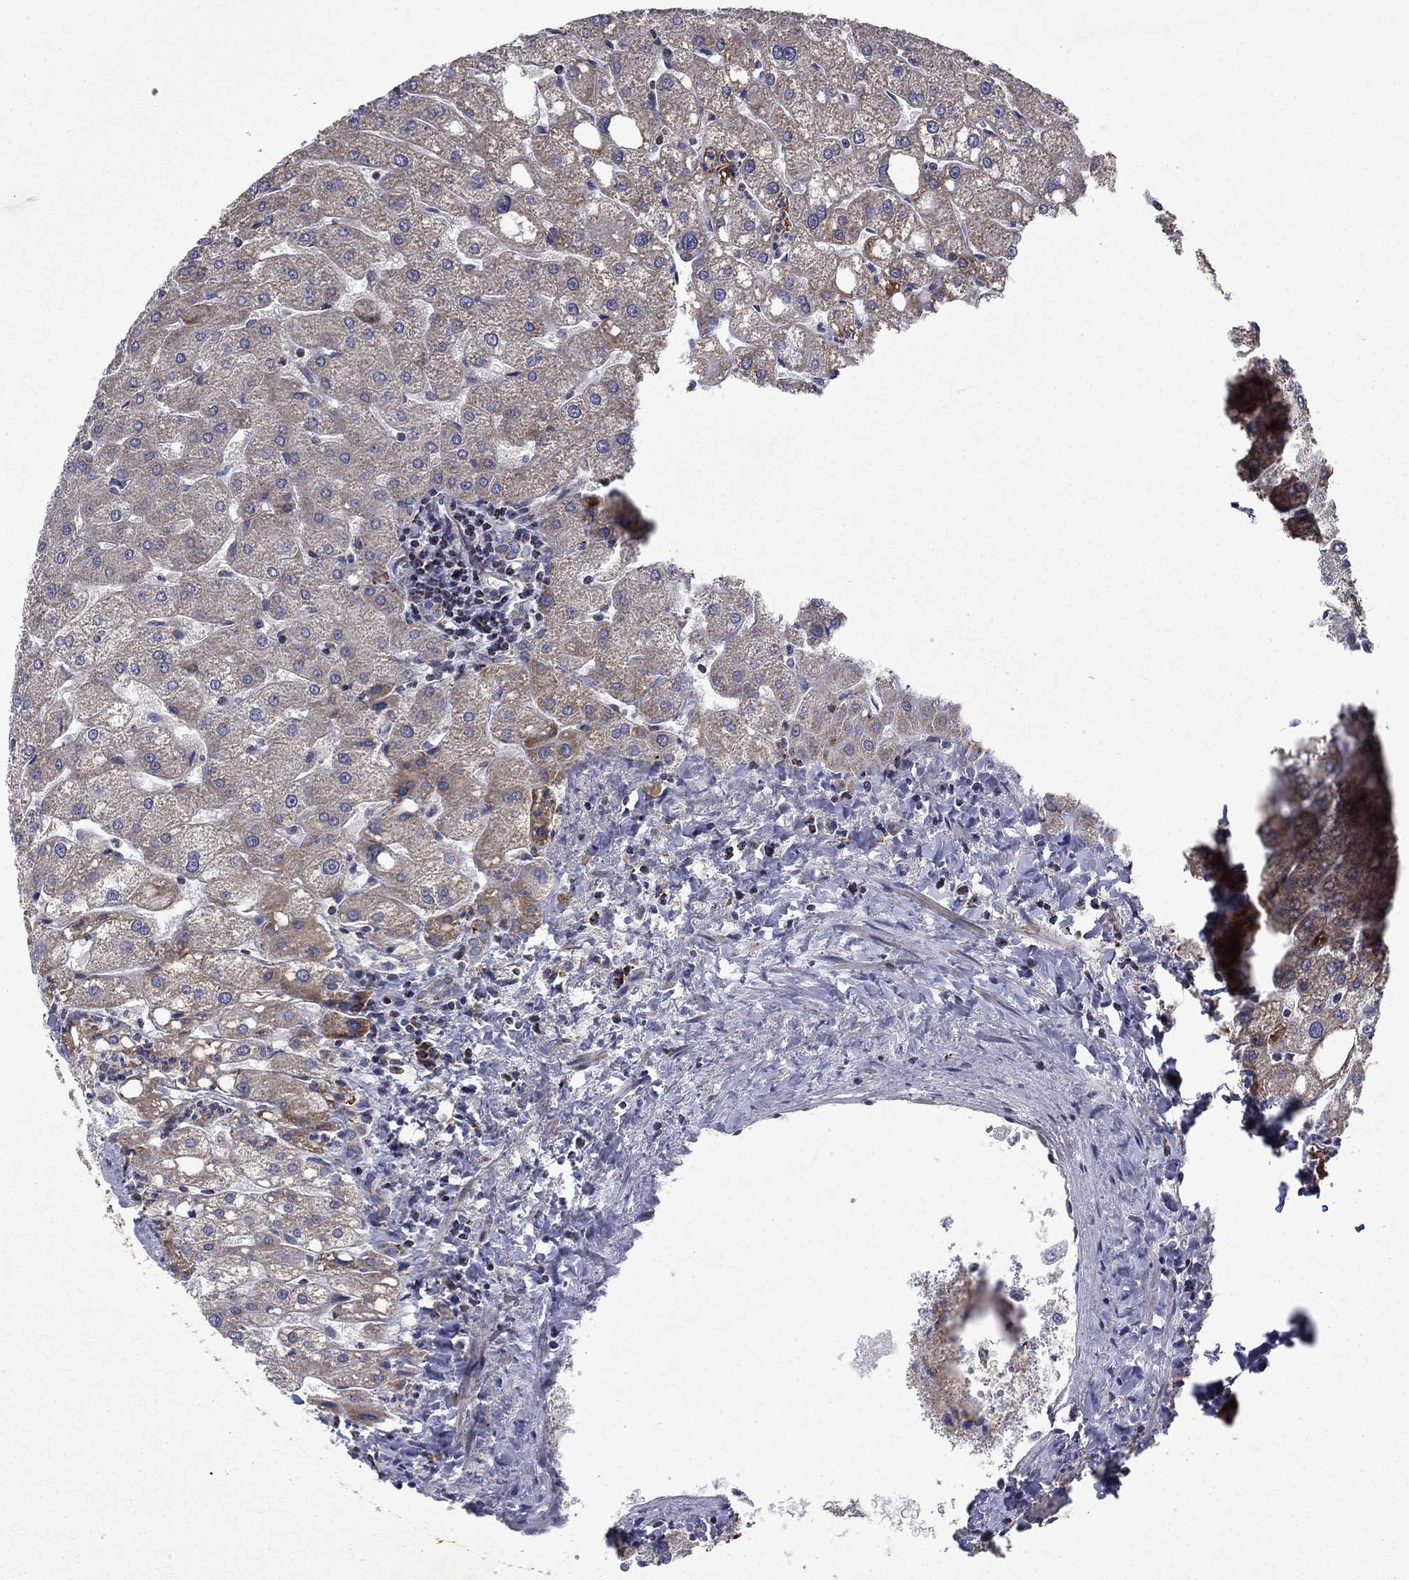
{"staining": {"intensity": "moderate", "quantity": "25%-75%", "location": "cytoplasmic/membranous"}, "tissue": "liver", "cell_type": "Cholangiocytes", "image_type": "normal", "snomed": [{"axis": "morphology", "description": "Normal tissue, NOS"}, {"axis": "topography", "description": "Liver"}], "caption": "Brown immunohistochemical staining in normal human liver reveals moderate cytoplasmic/membranous staining in approximately 25%-75% of cholangiocytes.", "gene": "PCBP3", "patient": {"sex": "male", "age": 67}}